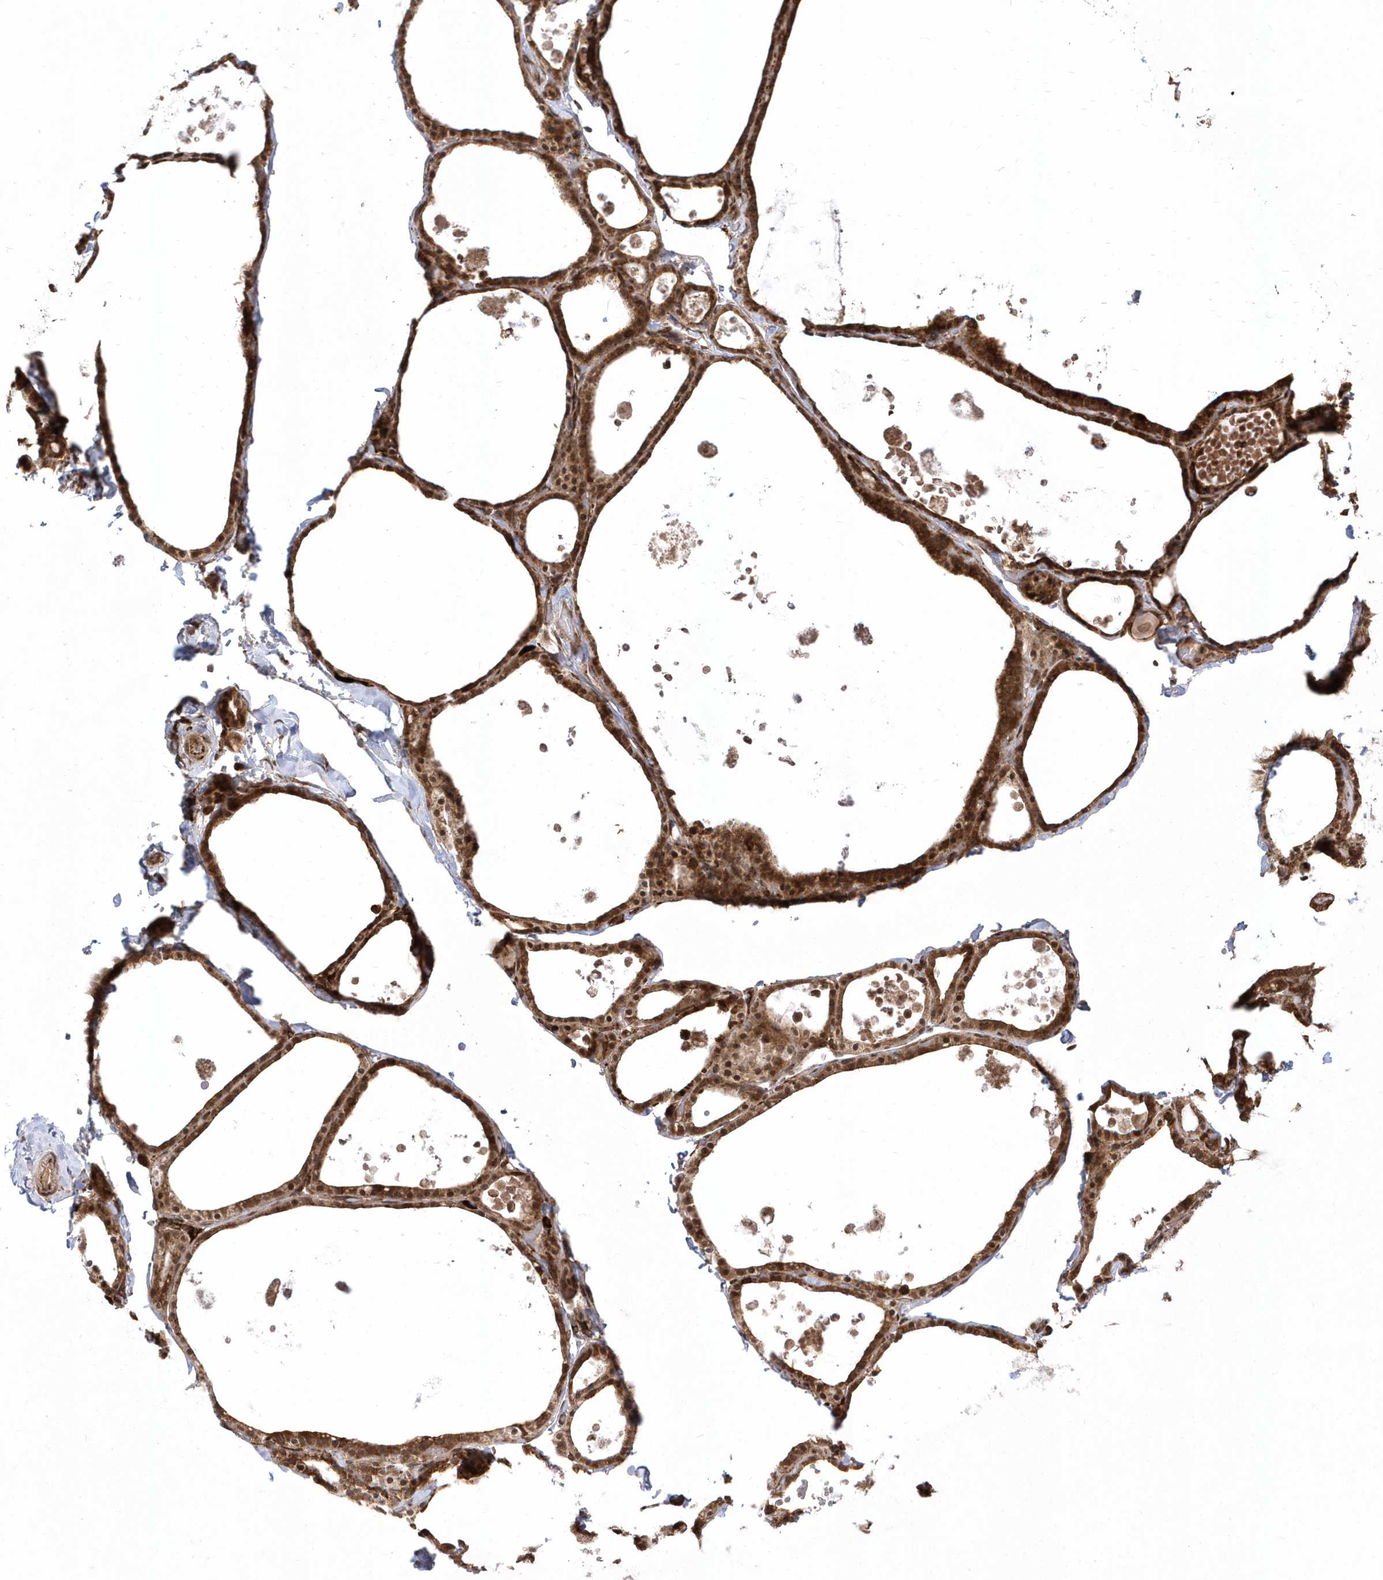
{"staining": {"intensity": "strong", "quantity": ">75%", "location": "cytoplasmic/membranous,nuclear"}, "tissue": "thyroid gland", "cell_type": "Glandular cells", "image_type": "normal", "snomed": [{"axis": "morphology", "description": "Normal tissue, NOS"}, {"axis": "topography", "description": "Thyroid gland"}], "caption": "IHC (DAB) staining of benign thyroid gland displays strong cytoplasmic/membranous,nuclear protein positivity in about >75% of glandular cells.", "gene": "EPC2", "patient": {"sex": "male", "age": 56}}